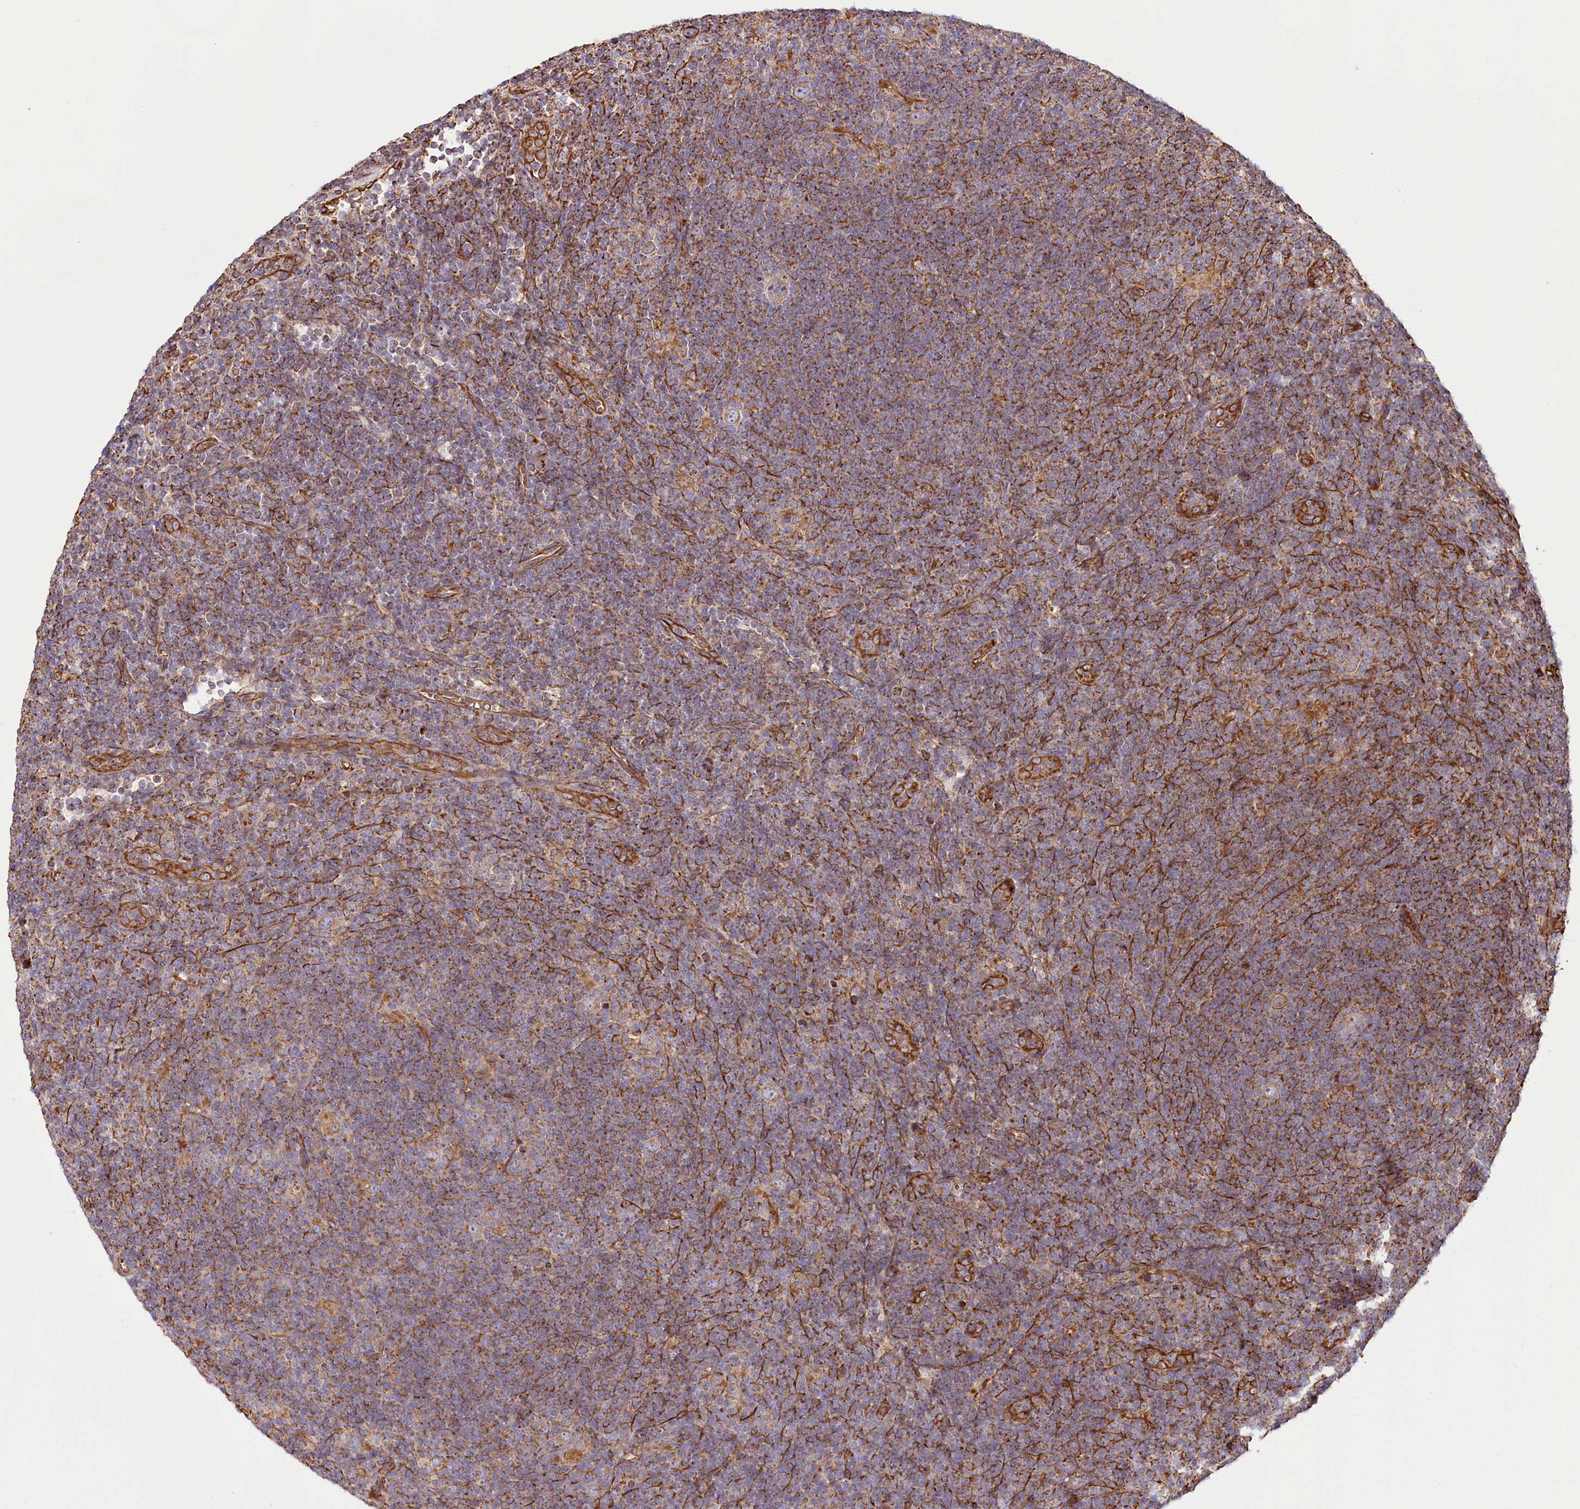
{"staining": {"intensity": "weak", "quantity": ">75%", "location": "cytoplasmic/membranous"}, "tissue": "lymphoma", "cell_type": "Tumor cells", "image_type": "cancer", "snomed": [{"axis": "morphology", "description": "Hodgkin's disease, NOS"}, {"axis": "topography", "description": "Lymph node"}], "caption": "High-magnification brightfield microscopy of lymphoma stained with DAB (3,3'-diaminobenzidine) (brown) and counterstained with hematoxylin (blue). tumor cells exhibit weak cytoplasmic/membranous positivity is seen in approximately>75% of cells. (DAB (3,3'-diaminobenzidine) IHC with brightfield microscopy, high magnification).", "gene": "THUMPD3", "patient": {"sex": "female", "age": 57}}